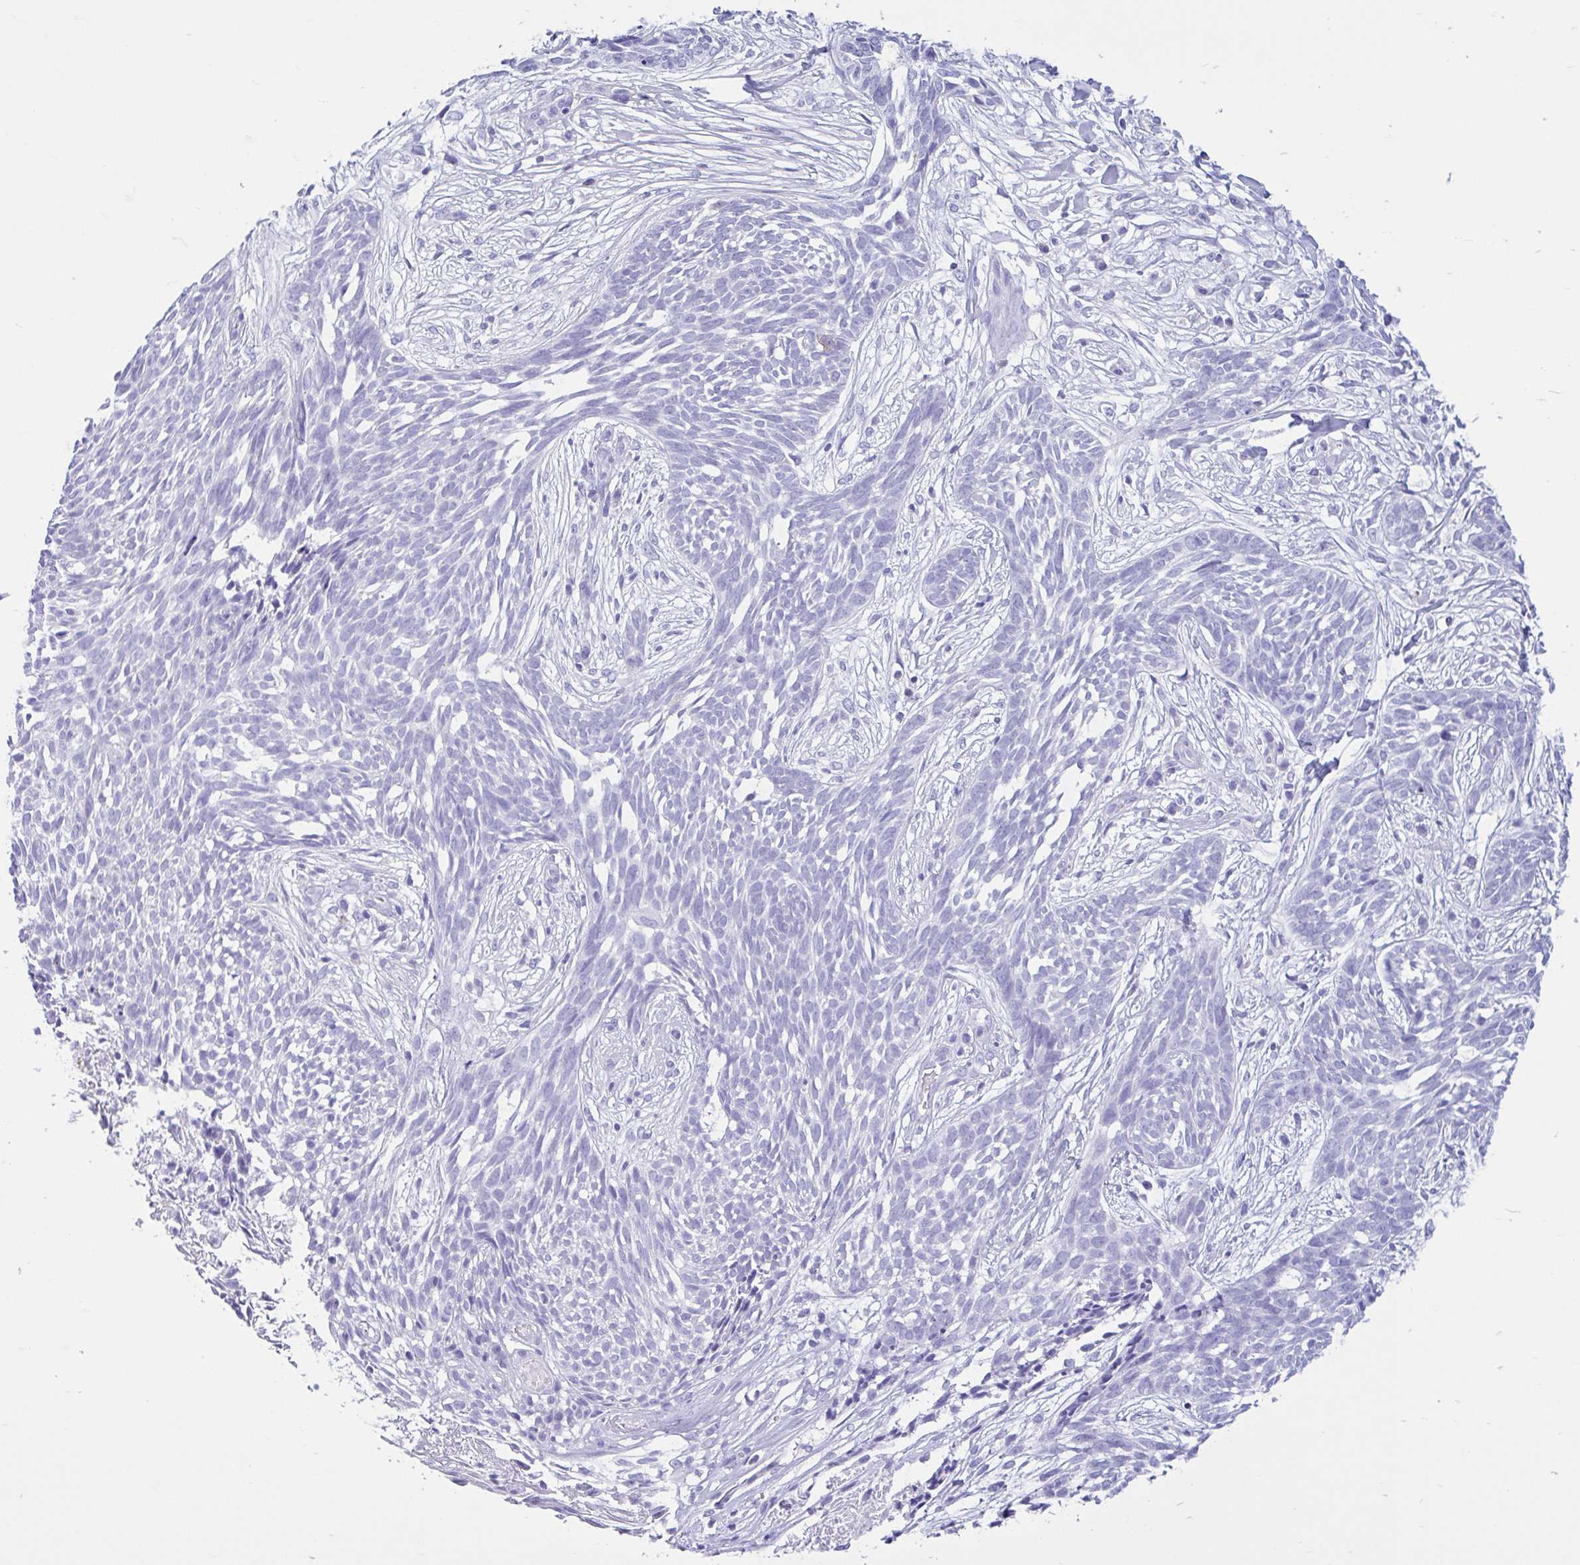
{"staining": {"intensity": "negative", "quantity": "none", "location": "none"}, "tissue": "skin cancer", "cell_type": "Tumor cells", "image_type": "cancer", "snomed": [{"axis": "morphology", "description": "Basal cell carcinoma"}, {"axis": "topography", "description": "Skin"}, {"axis": "topography", "description": "Skin, foot"}], "caption": "DAB (3,3'-diaminobenzidine) immunohistochemical staining of human skin cancer (basal cell carcinoma) exhibits no significant positivity in tumor cells. (Brightfield microscopy of DAB (3,3'-diaminobenzidine) IHC at high magnification).", "gene": "OR4N4", "patient": {"sex": "female", "age": 86}}